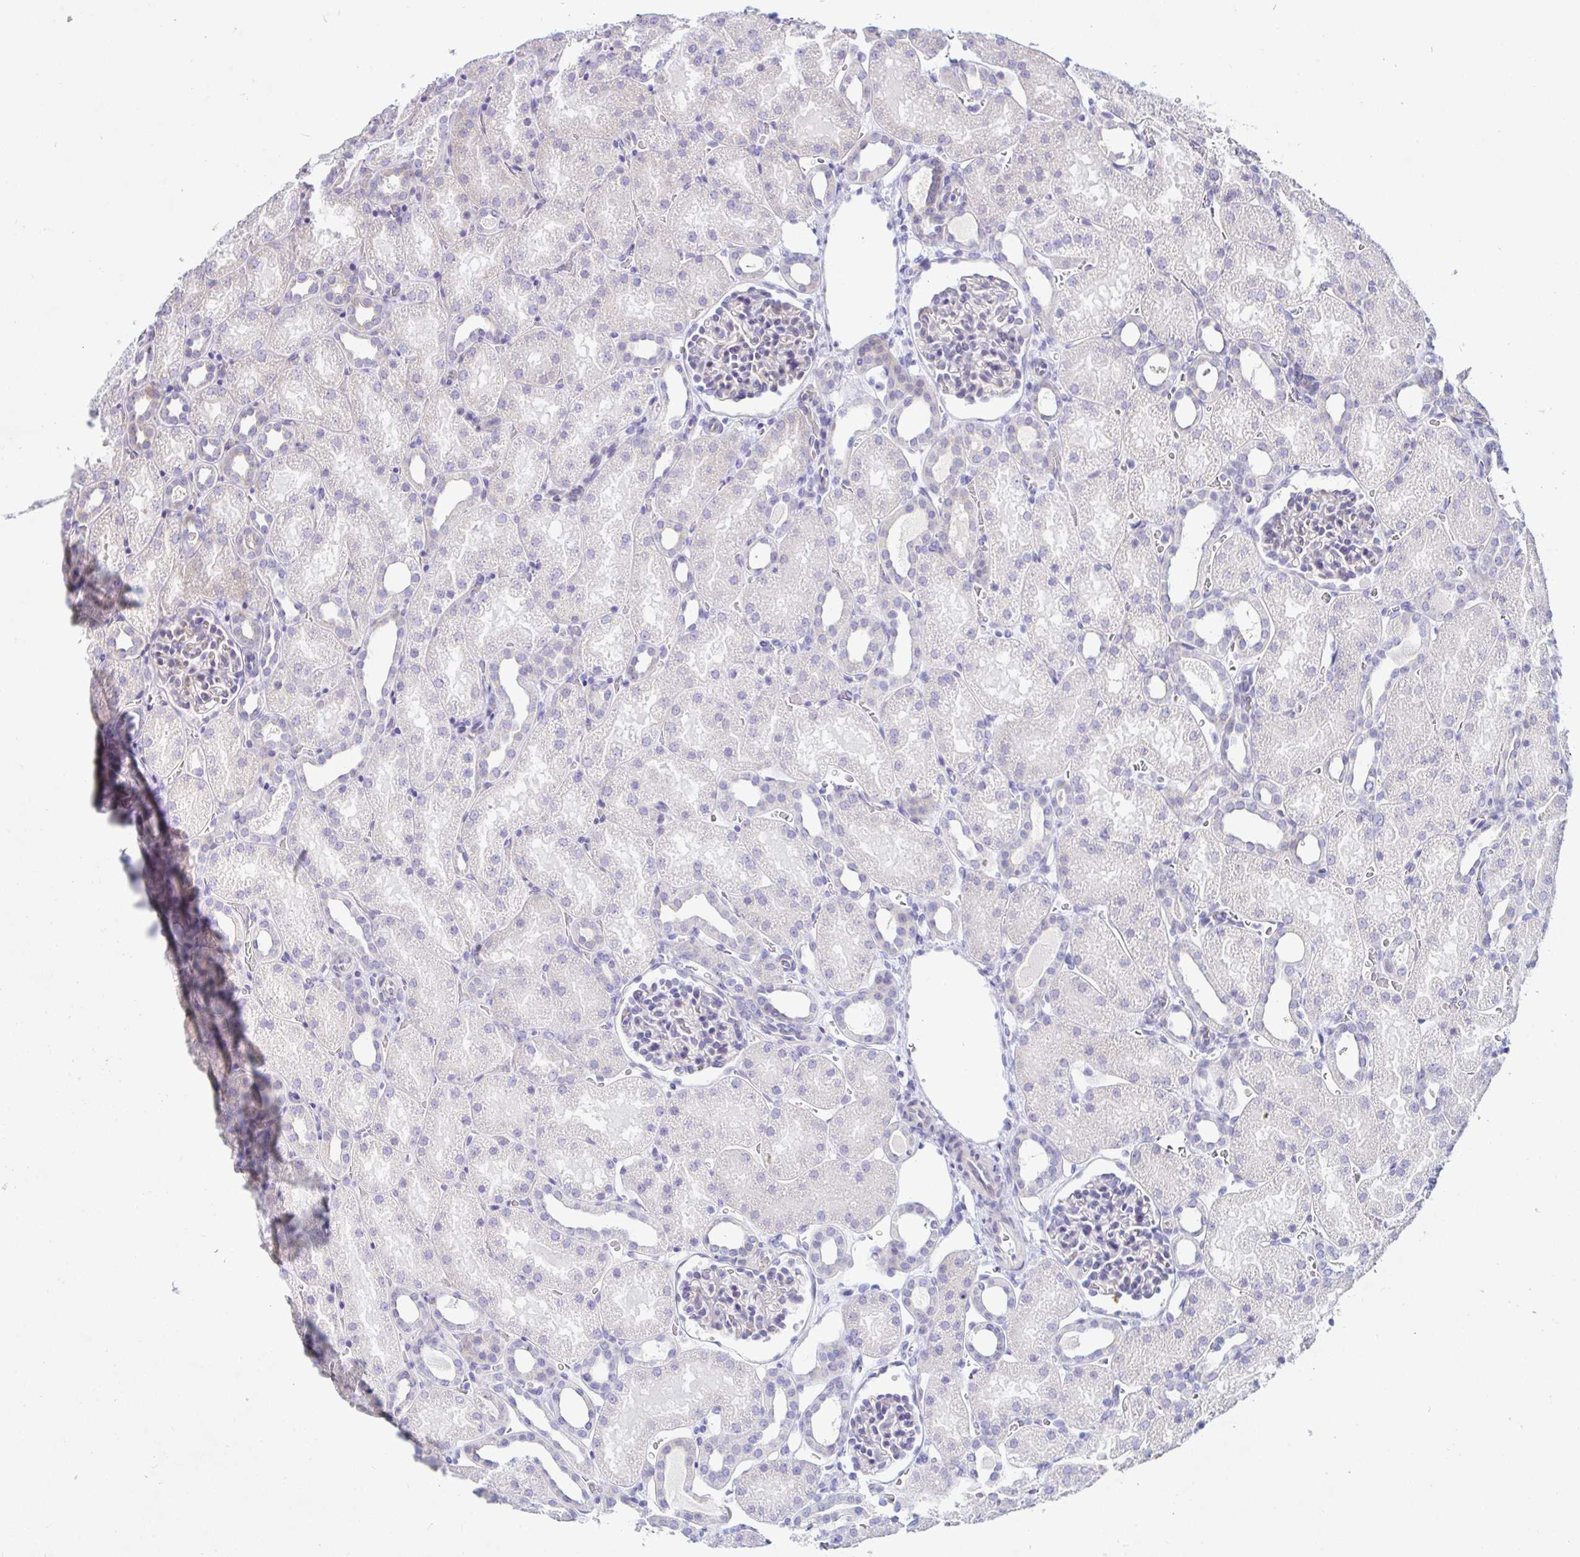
{"staining": {"intensity": "negative", "quantity": "none", "location": "none"}, "tissue": "kidney", "cell_type": "Cells in glomeruli", "image_type": "normal", "snomed": [{"axis": "morphology", "description": "Normal tissue, NOS"}, {"axis": "topography", "description": "Kidney"}], "caption": "IHC of benign kidney displays no staining in cells in glomeruli.", "gene": "PINLYP", "patient": {"sex": "male", "age": 2}}